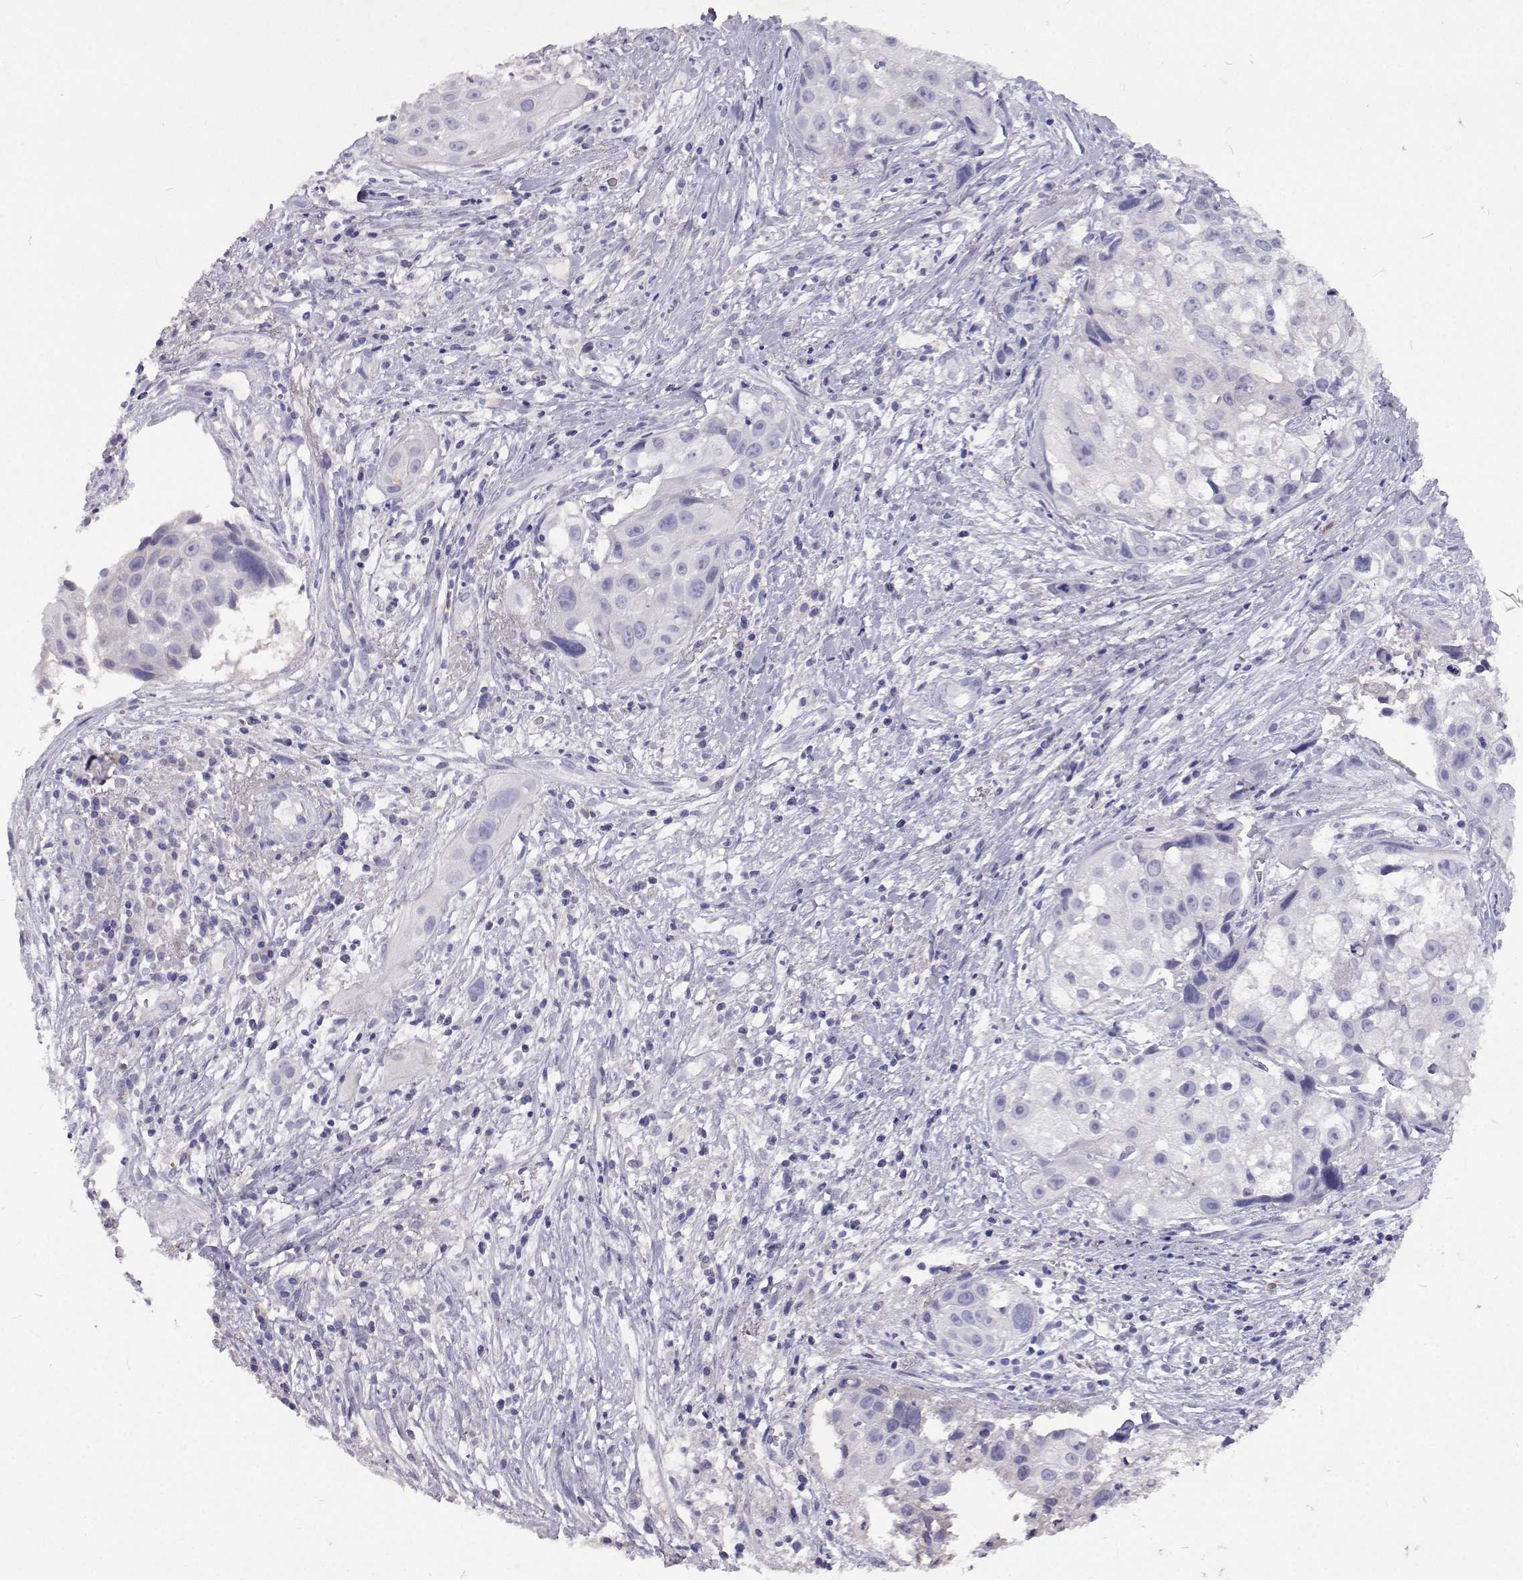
{"staining": {"intensity": "negative", "quantity": "none", "location": "none"}, "tissue": "cervical cancer", "cell_type": "Tumor cells", "image_type": "cancer", "snomed": [{"axis": "morphology", "description": "Squamous cell carcinoma, NOS"}, {"axis": "topography", "description": "Cervix"}], "caption": "High magnification brightfield microscopy of cervical cancer stained with DAB (brown) and counterstained with hematoxylin (blue): tumor cells show no significant expression.", "gene": "CFAP44", "patient": {"sex": "female", "age": 53}}